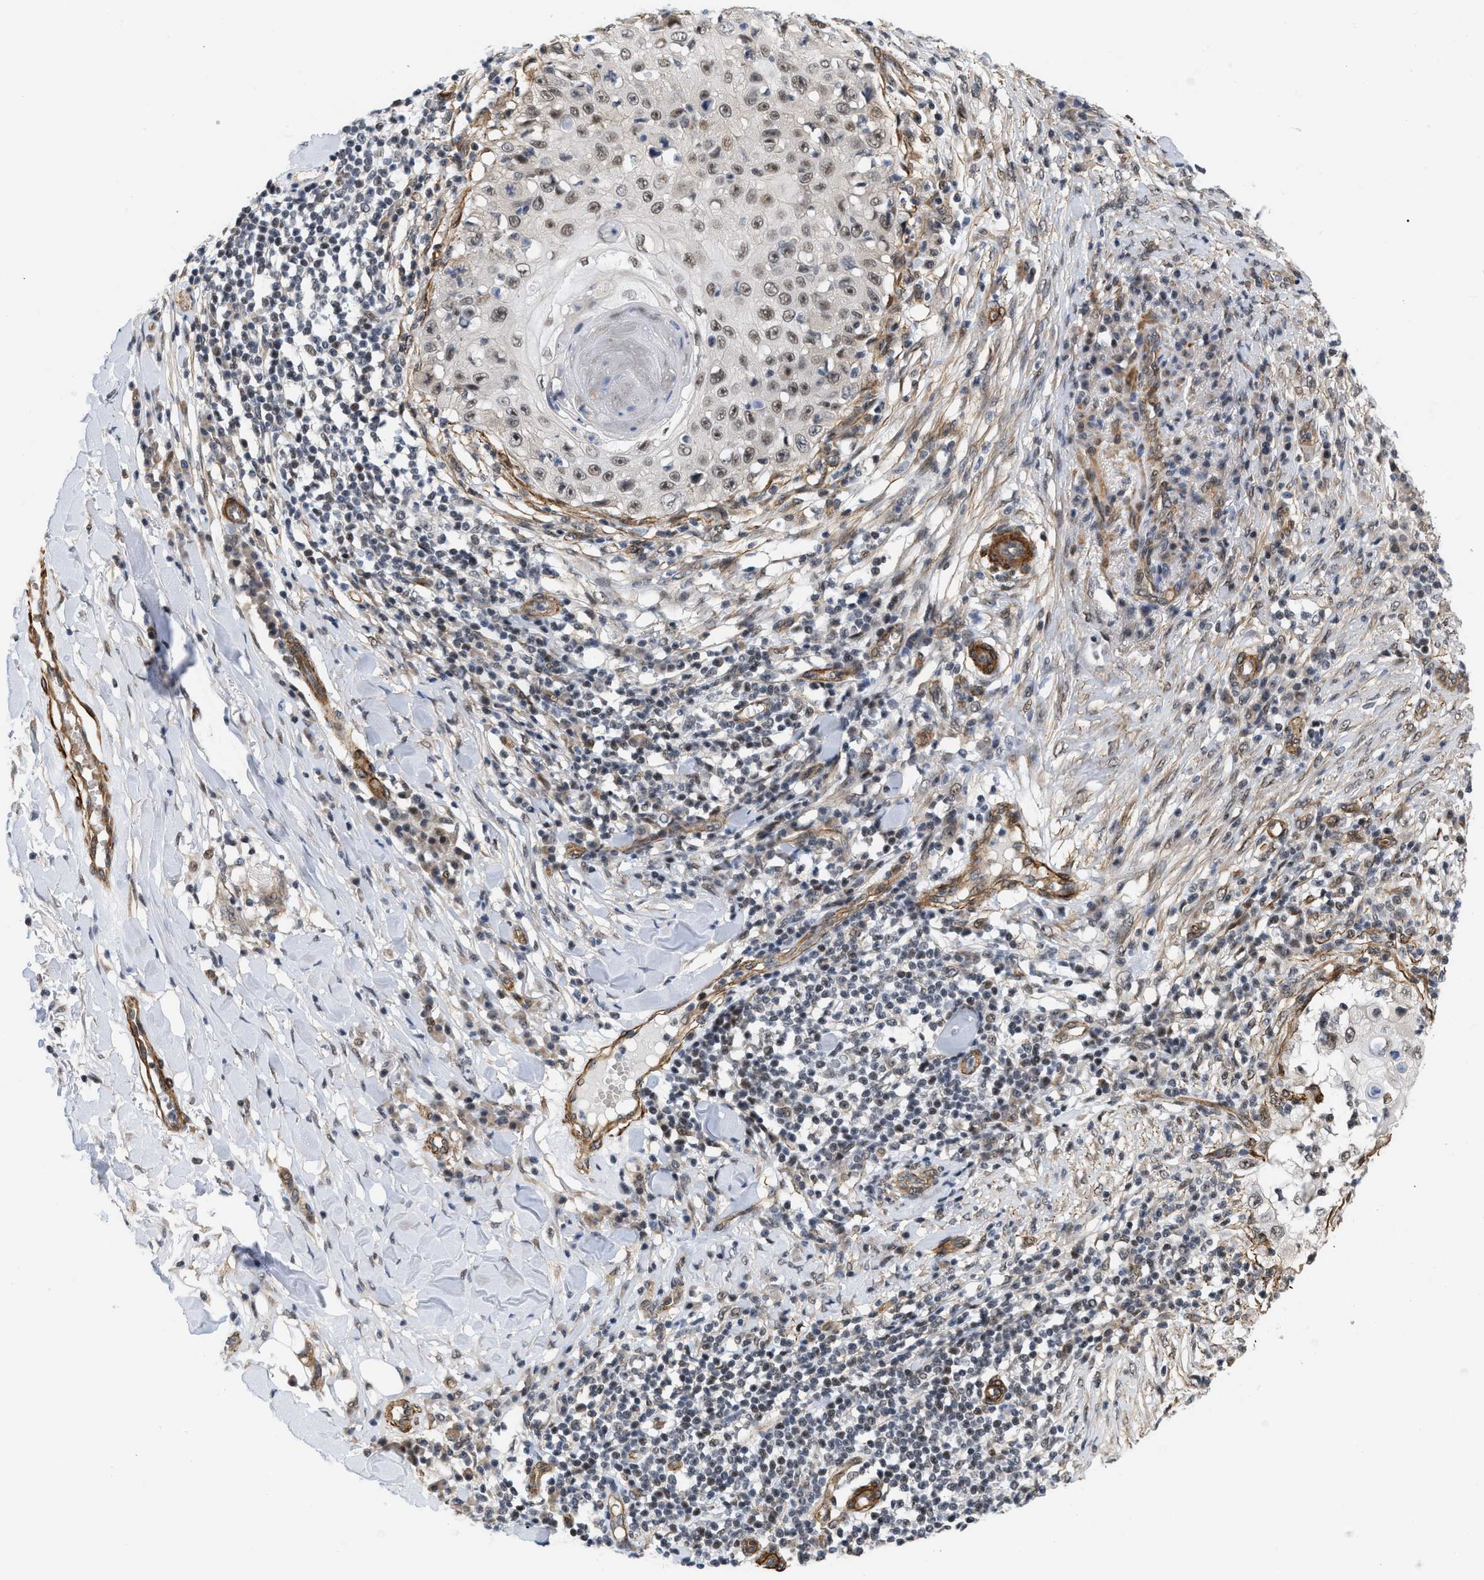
{"staining": {"intensity": "moderate", "quantity": ">75%", "location": "nuclear"}, "tissue": "skin cancer", "cell_type": "Tumor cells", "image_type": "cancer", "snomed": [{"axis": "morphology", "description": "Squamous cell carcinoma, NOS"}, {"axis": "topography", "description": "Skin"}], "caption": "Immunohistochemical staining of human skin cancer displays medium levels of moderate nuclear protein staining in approximately >75% of tumor cells. Ihc stains the protein of interest in brown and the nuclei are stained blue.", "gene": "GPRASP2", "patient": {"sex": "male", "age": 86}}